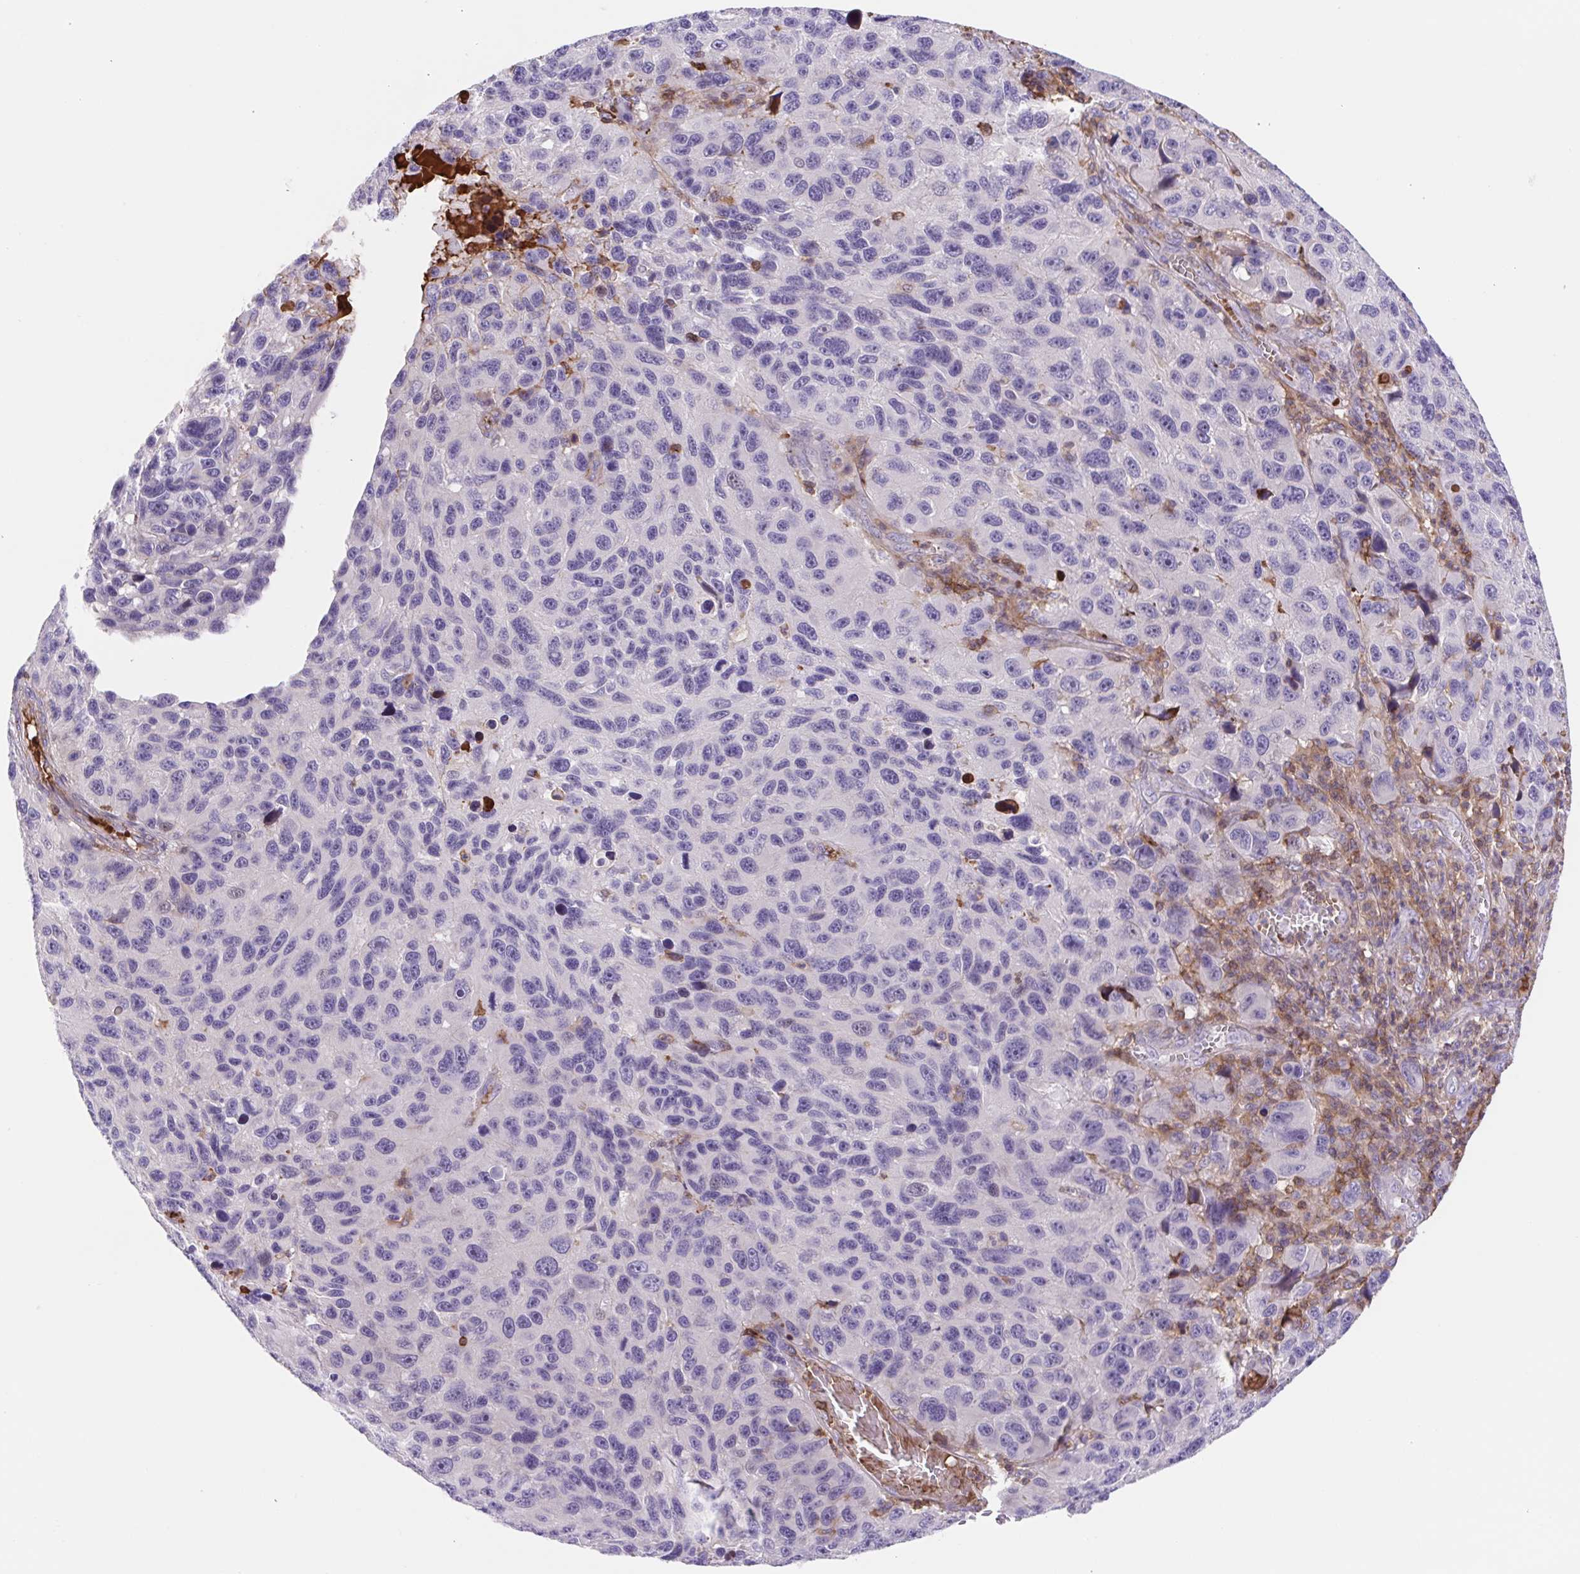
{"staining": {"intensity": "negative", "quantity": "none", "location": "none"}, "tissue": "melanoma", "cell_type": "Tumor cells", "image_type": "cancer", "snomed": [{"axis": "morphology", "description": "Malignant melanoma, NOS"}, {"axis": "topography", "description": "Skin"}], "caption": "IHC micrograph of melanoma stained for a protein (brown), which displays no expression in tumor cells.", "gene": "TPRG1", "patient": {"sex": "male", "age": 53}}